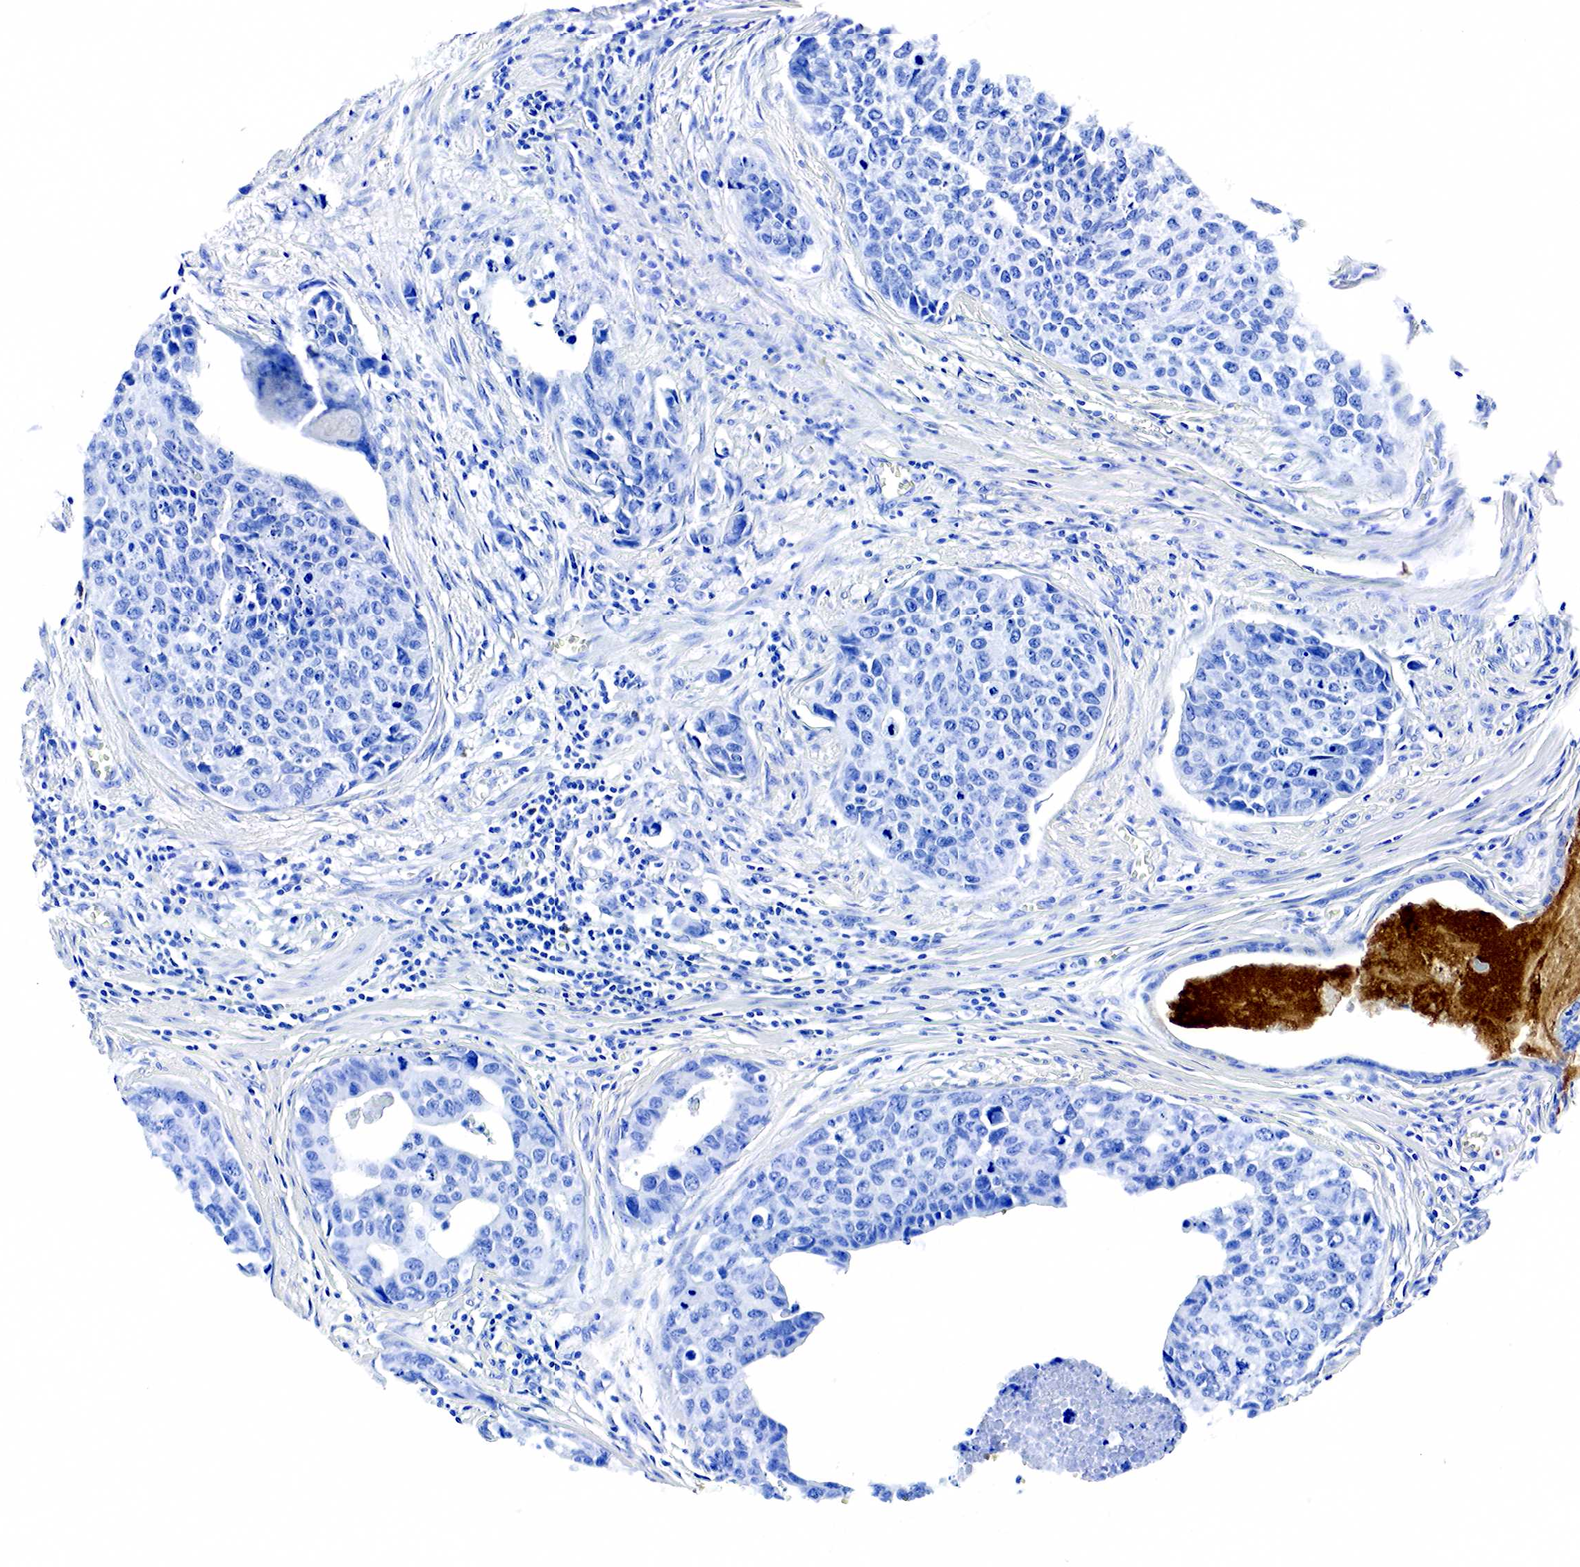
{"staining": {"intensity": "negative", "quantity": "none", "location": "none"}, "tissue": "urothelial cancer", "cell_type": "Tumor cells", "image_type": "cancer", "snomed": [{"axis": "morphology", "description": "Urothelial carcinoma, High grade"}, {"axis": "topography", "description": "Urinary bladder"}], "caption": "The photomicrograph reveals no staining of tumor cells in high-grade urothelial carcinoma.", "gene": "ACP3", "patient": {"sex": "male", "age": 81}}